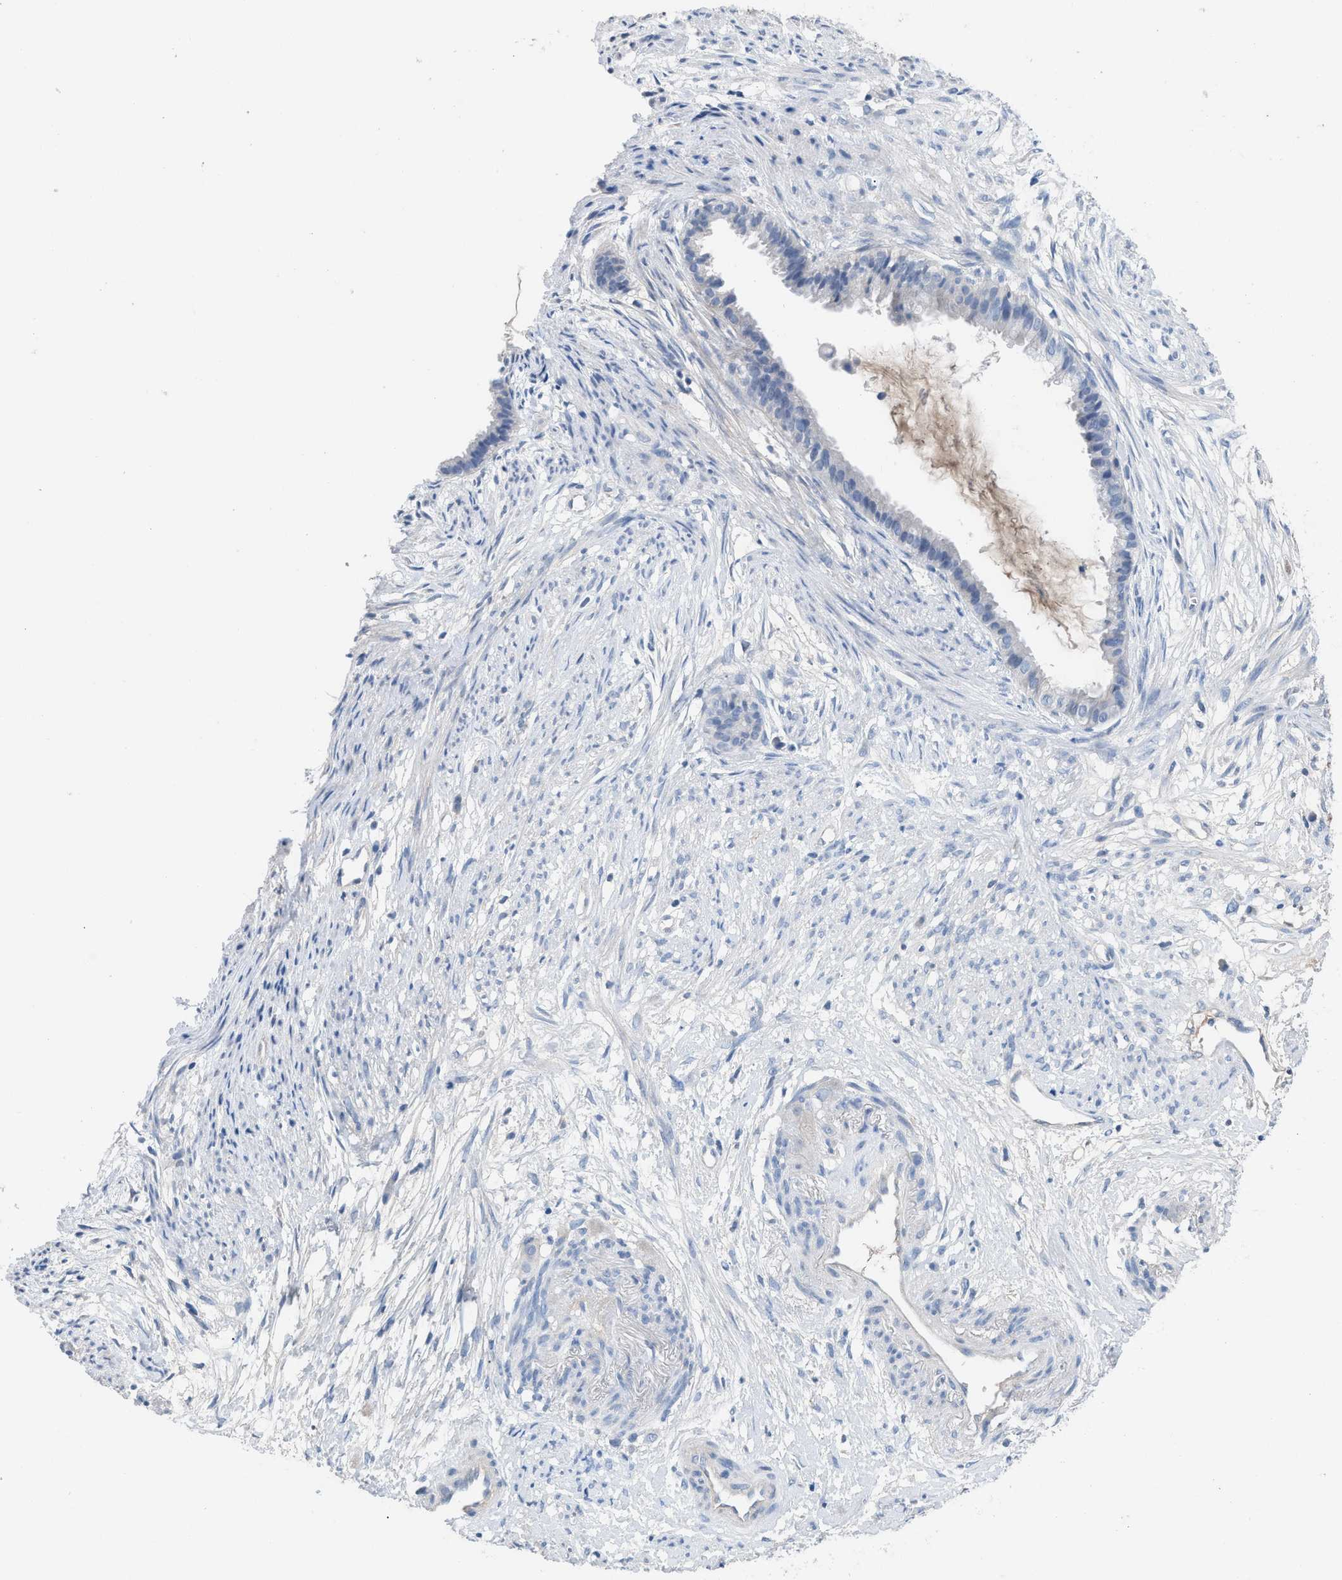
{"staining": {"intensity": "negative", "quantity": "none", "location": "none"}, "tissue": "cervical cancer", "cell_type": "Tumor cells", "image_type": "cancer", "snomed": [{"axis": "morphology", "description": "Normal tissue, NOS"}, {"axis": "morphology", "description": "Adenocarcinoma, NOS"}, {"axis": "topography", "description": "Cervix"}, {"axis": "topography", "description": "Endometrium"}], "caption": "There is no significant expression in tumor cells of cervical cancer.", "gene": "HPX", "patient": {"sex": "female", "age": 86}}